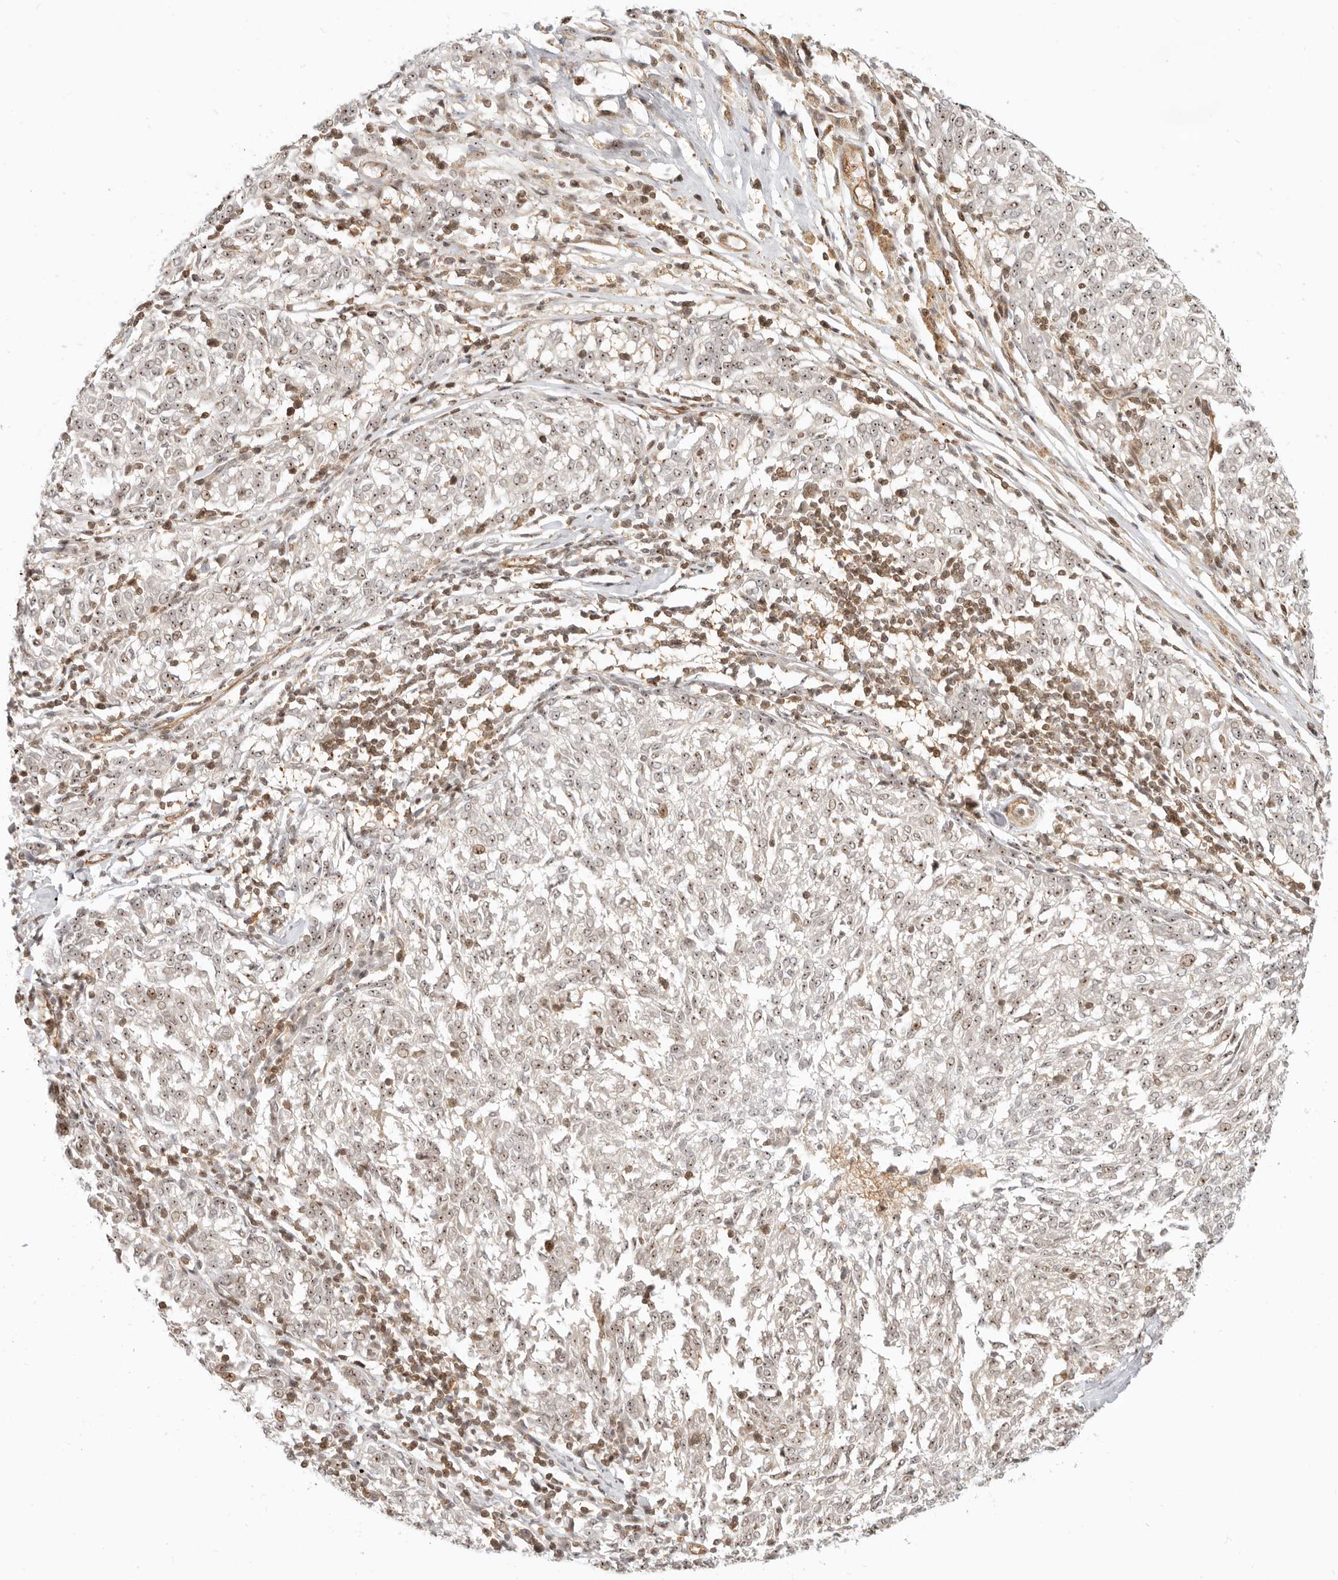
{"staining": {"intensity": "weak", "quantity": ">75%", "location": "nuclear"}, "tissue": "melanoma", "cell_type": "Tumor cells", "image_type": "cancer", "snomed": [{"axis": "morphology", "description": "Malignant melanoma, NOS"}, {"axis": "topography", "description": "Skin"}], "caption": "Immunohistochemical staining of human malignant melanoma reveals low levels of weak nuclear protein expression in about >75% of tumor cells.", "gene": "BAP1", "patient": {"sex": "female", "age": 72}}